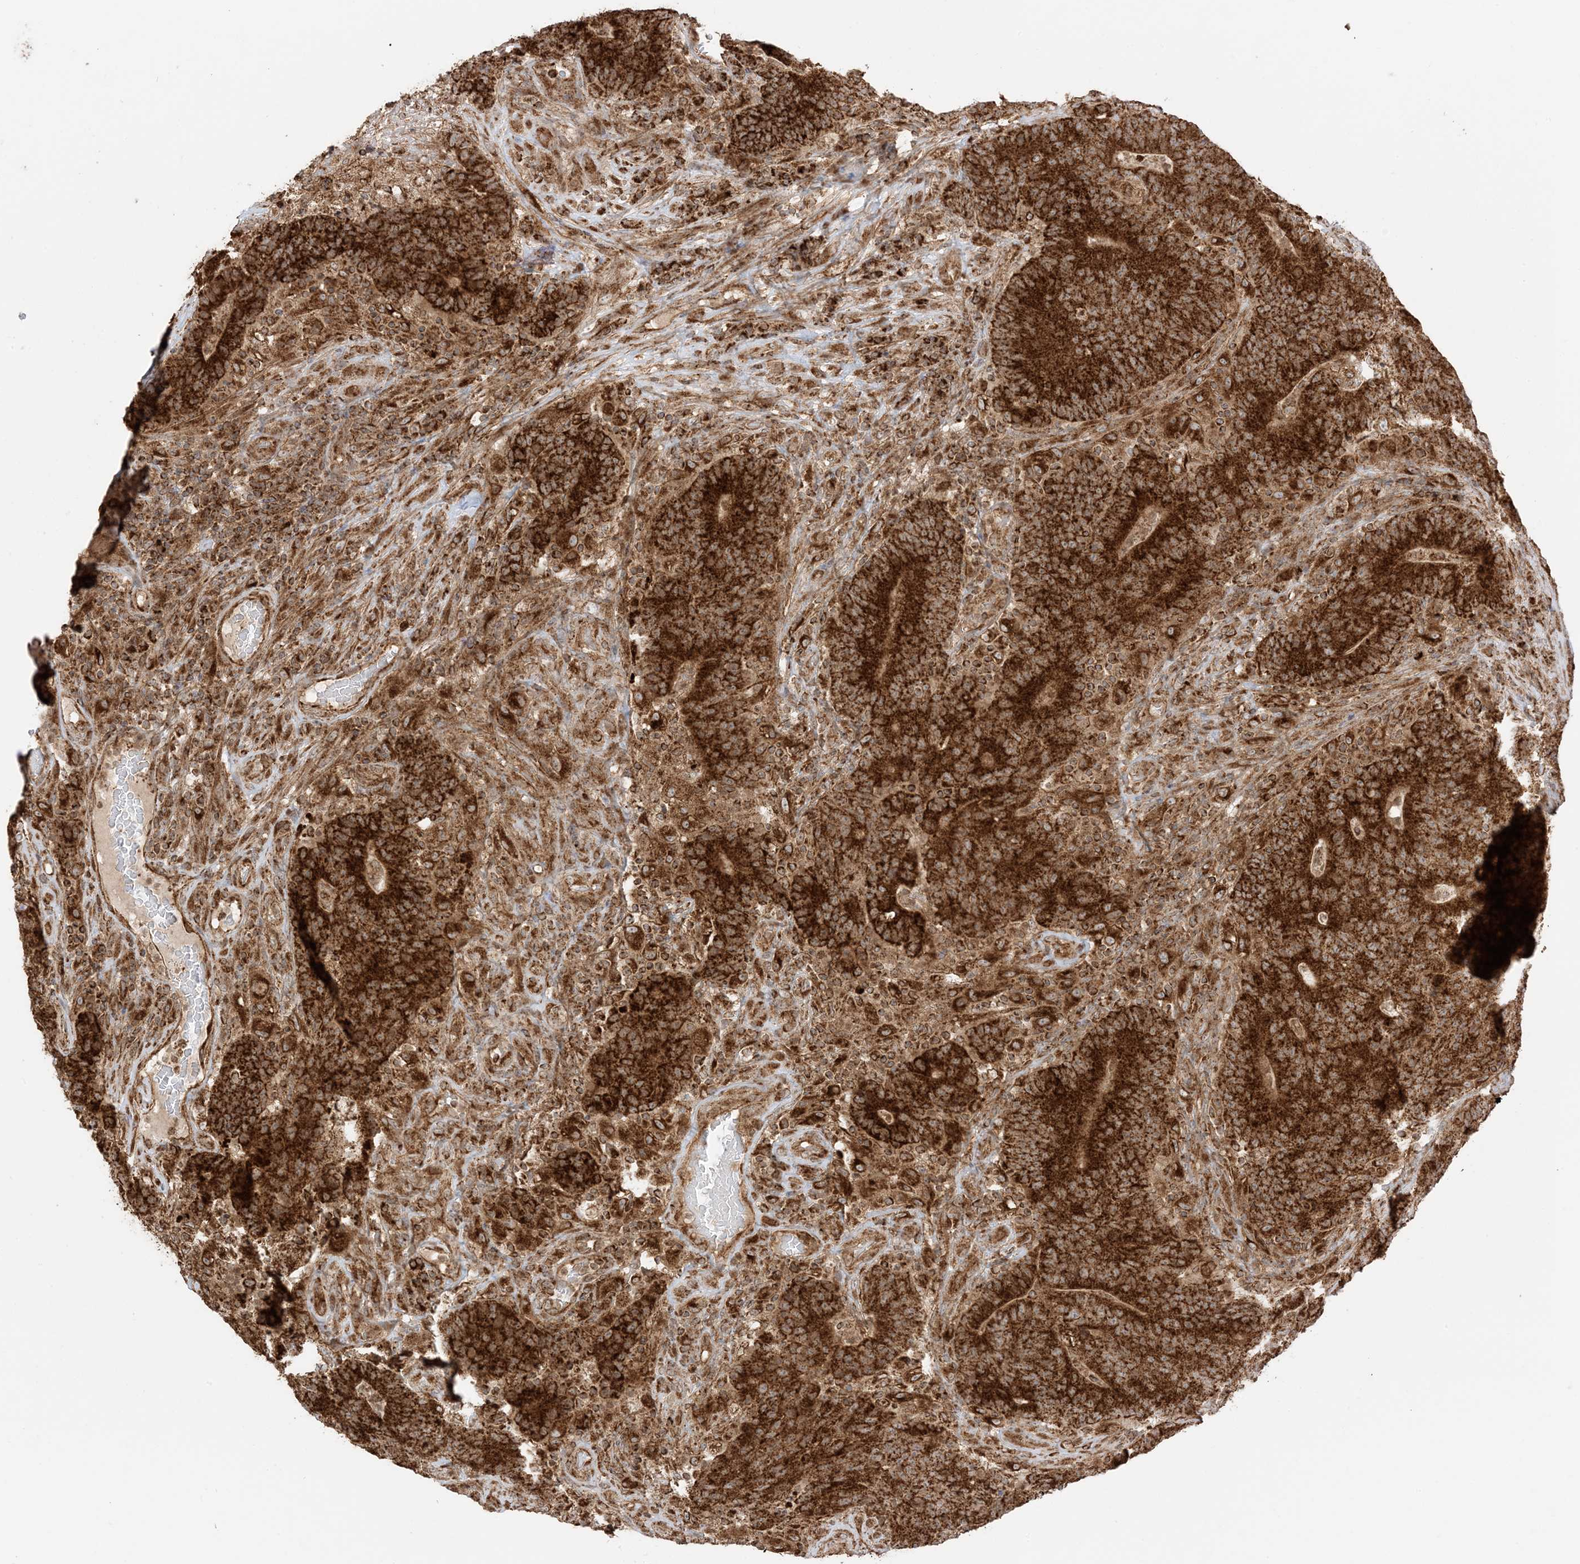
{"staining": {"intensity": "strong", "quantity": ">75%", "location": "cytoplasmic/membranous"}, "tissue": "colorectal cancer", "cell_type": "Tumor cells", "image_type": "cancer", "snomed": [{"axis": "morphology", "description": "Normal tissue, NOS"}, {"axis": "morphology", "description": "Adenocarcinoma, NOS"}, {"axis": "topography", "description": "Colon"}], "caption": "About >75% of tumor cells in colorectal cancer reveal strong cytoplasmic/membranous protein expression as visualized by brown immunohistochemical staining.", "gene": "N4BP3", "patient": {"sex": "female", "age": 75}}